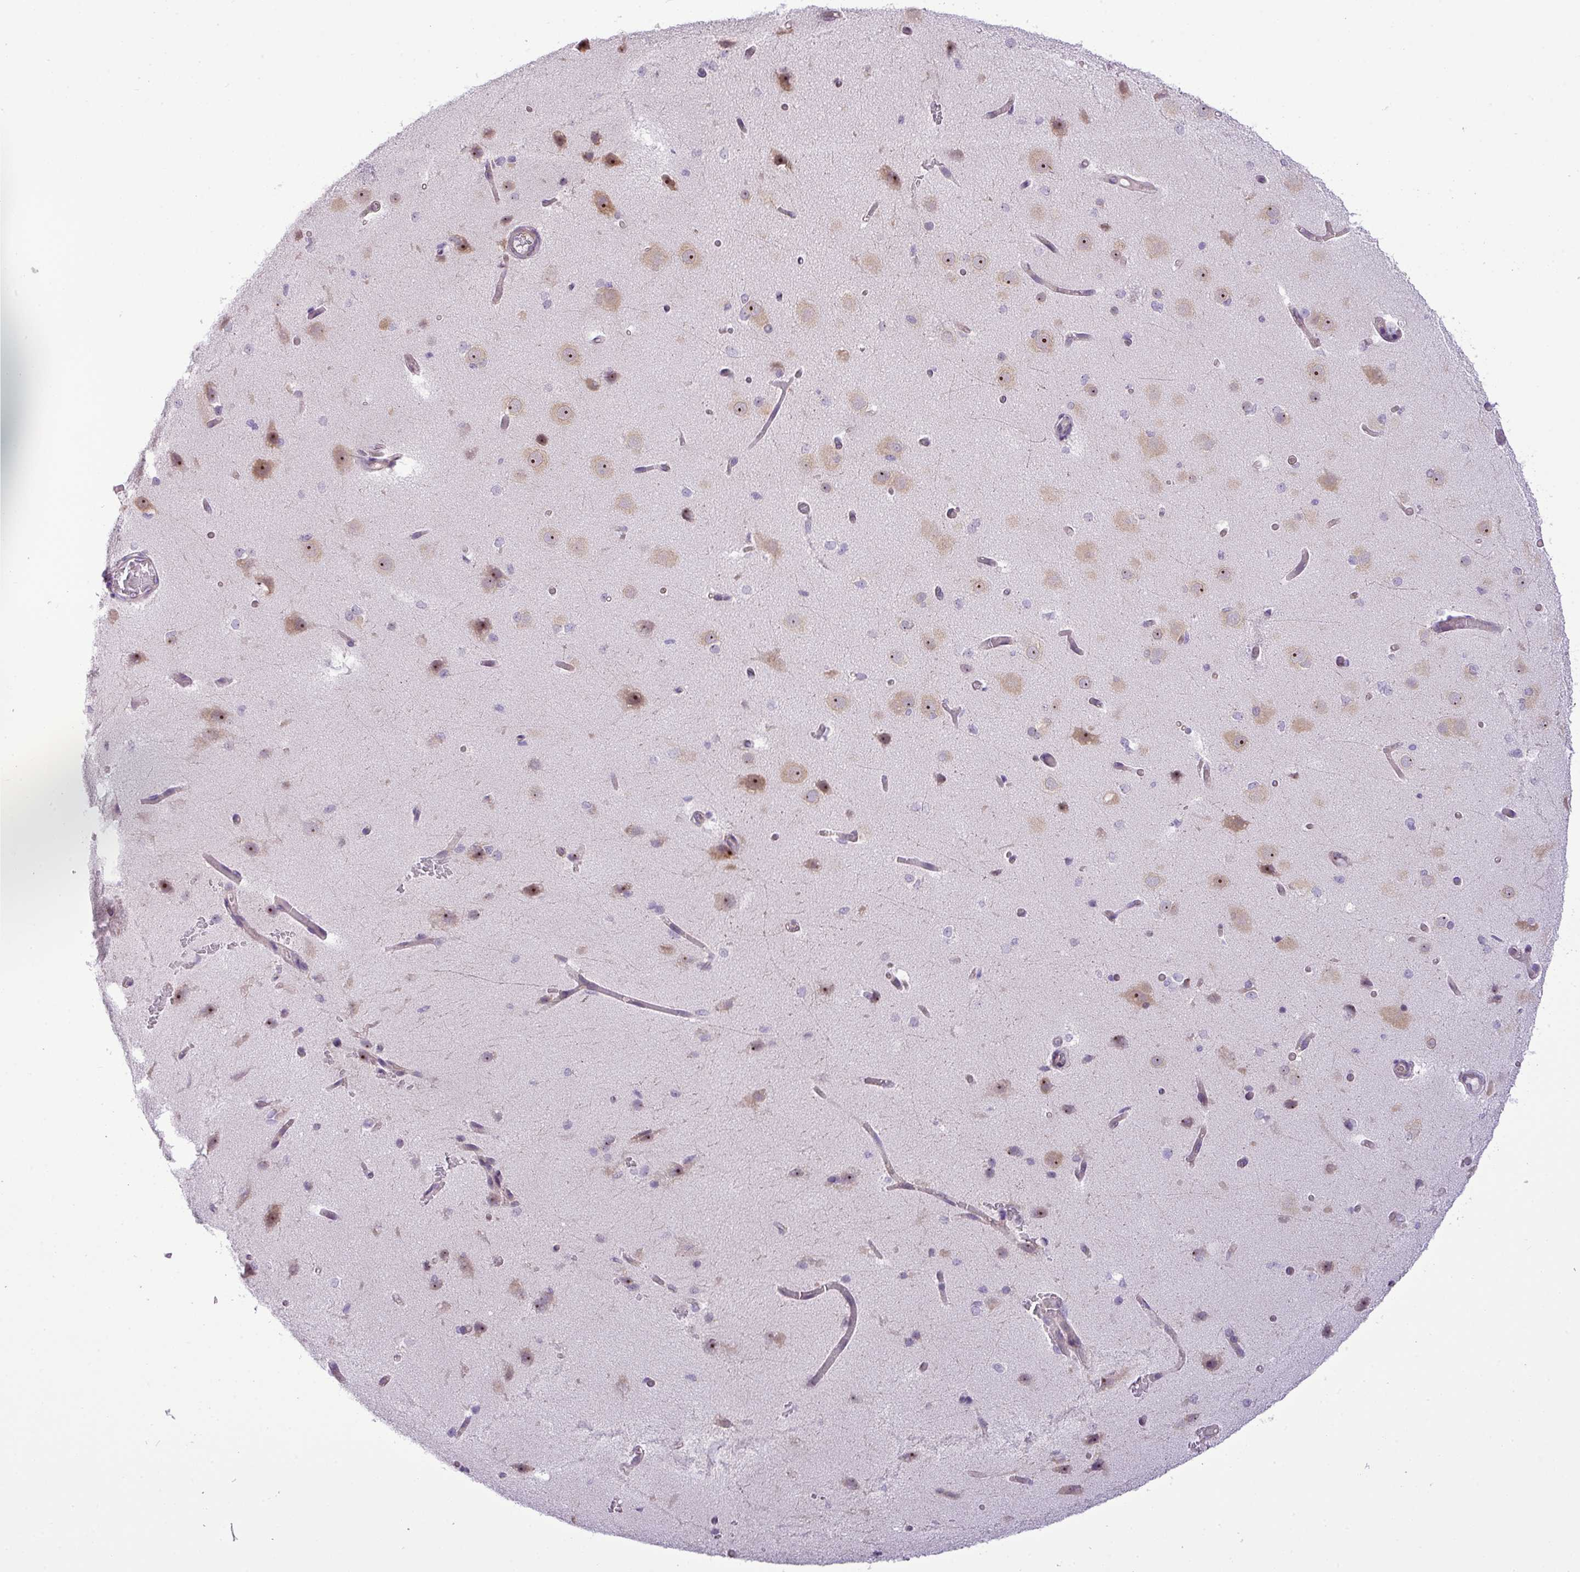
{"staining": {"intensity": "negative", "quantity": "none", "location": "none"}, "tissue": "cerebral cortex", "cell_type": "Endothelial cells", "image_type": "normal", "snomed": [{"axis": "morphology", "description": "Normal tissue, NOS"}, {"axis": "morphology", "description": "Inflammation, NOS"}, {"axis": "topography", "description": "Cerebral cortex"}], "caption": "An immunohistochemistry (IHC) image of benign cerebral cortex is shown. There is no staining in endothelial cells of cerebral cortex. Nuclei are stained in blue.", "gene": "MAK16", "patient": {"sex": "male", "age": 6}}